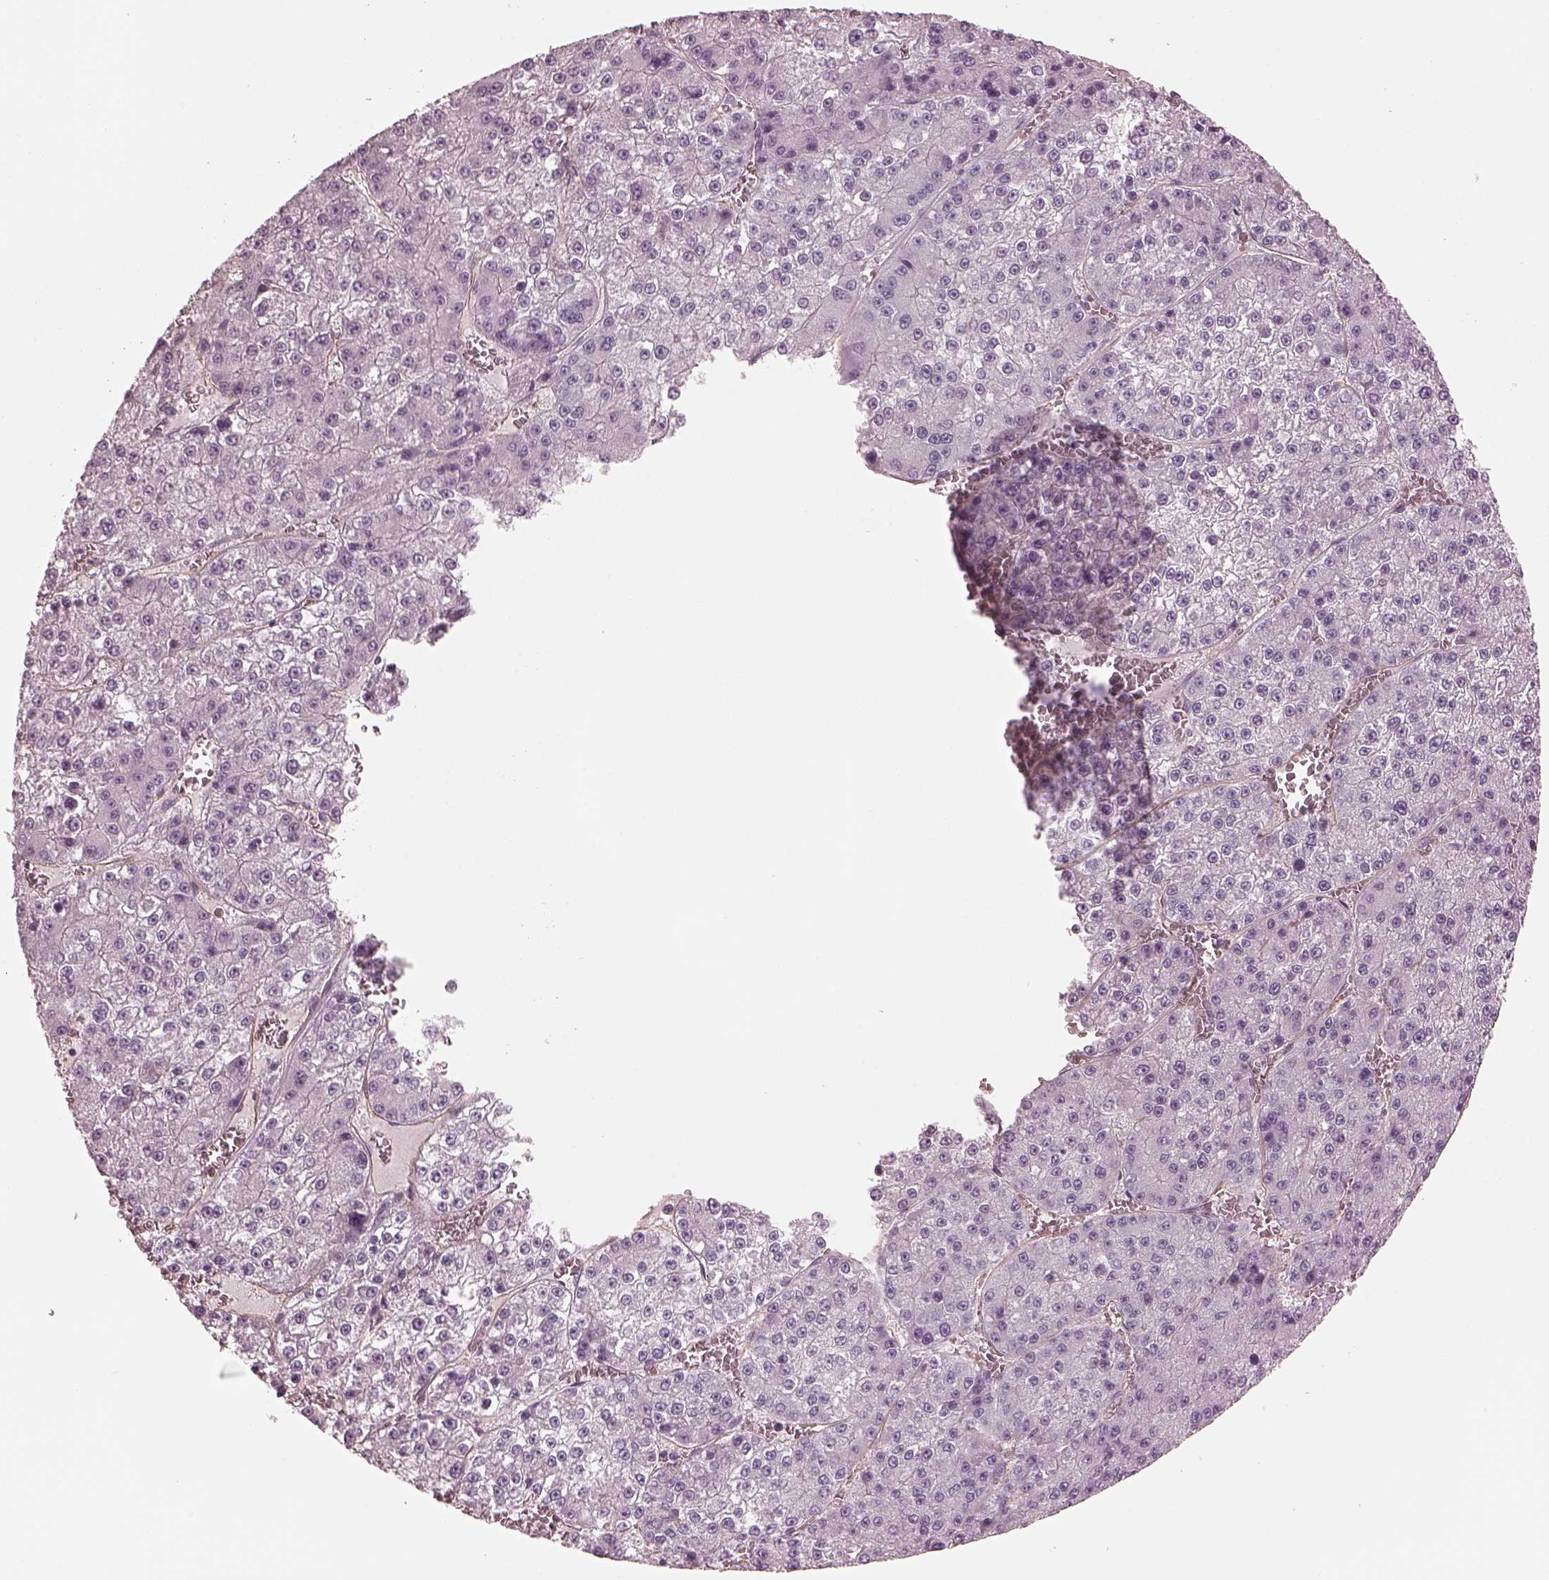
{"staining": {"intensity": "negative", "quantity": "none", "location": "none"}, "tissue": "liver cancer", "cell_type": "Tumor cells", "image_type": "cancer", "snomed": [{"axis": "morphology", "description": "Carcinoma, Hepatocellular, NOS"}, {"axis": "topography", "description": "Liver"}], "caption": "Tumor cells show no significant protein positivity in hepatocellular carcinoma (liver).", "gene": "EIF4E1B", "patient": {"sex": "female", "age": 73}}